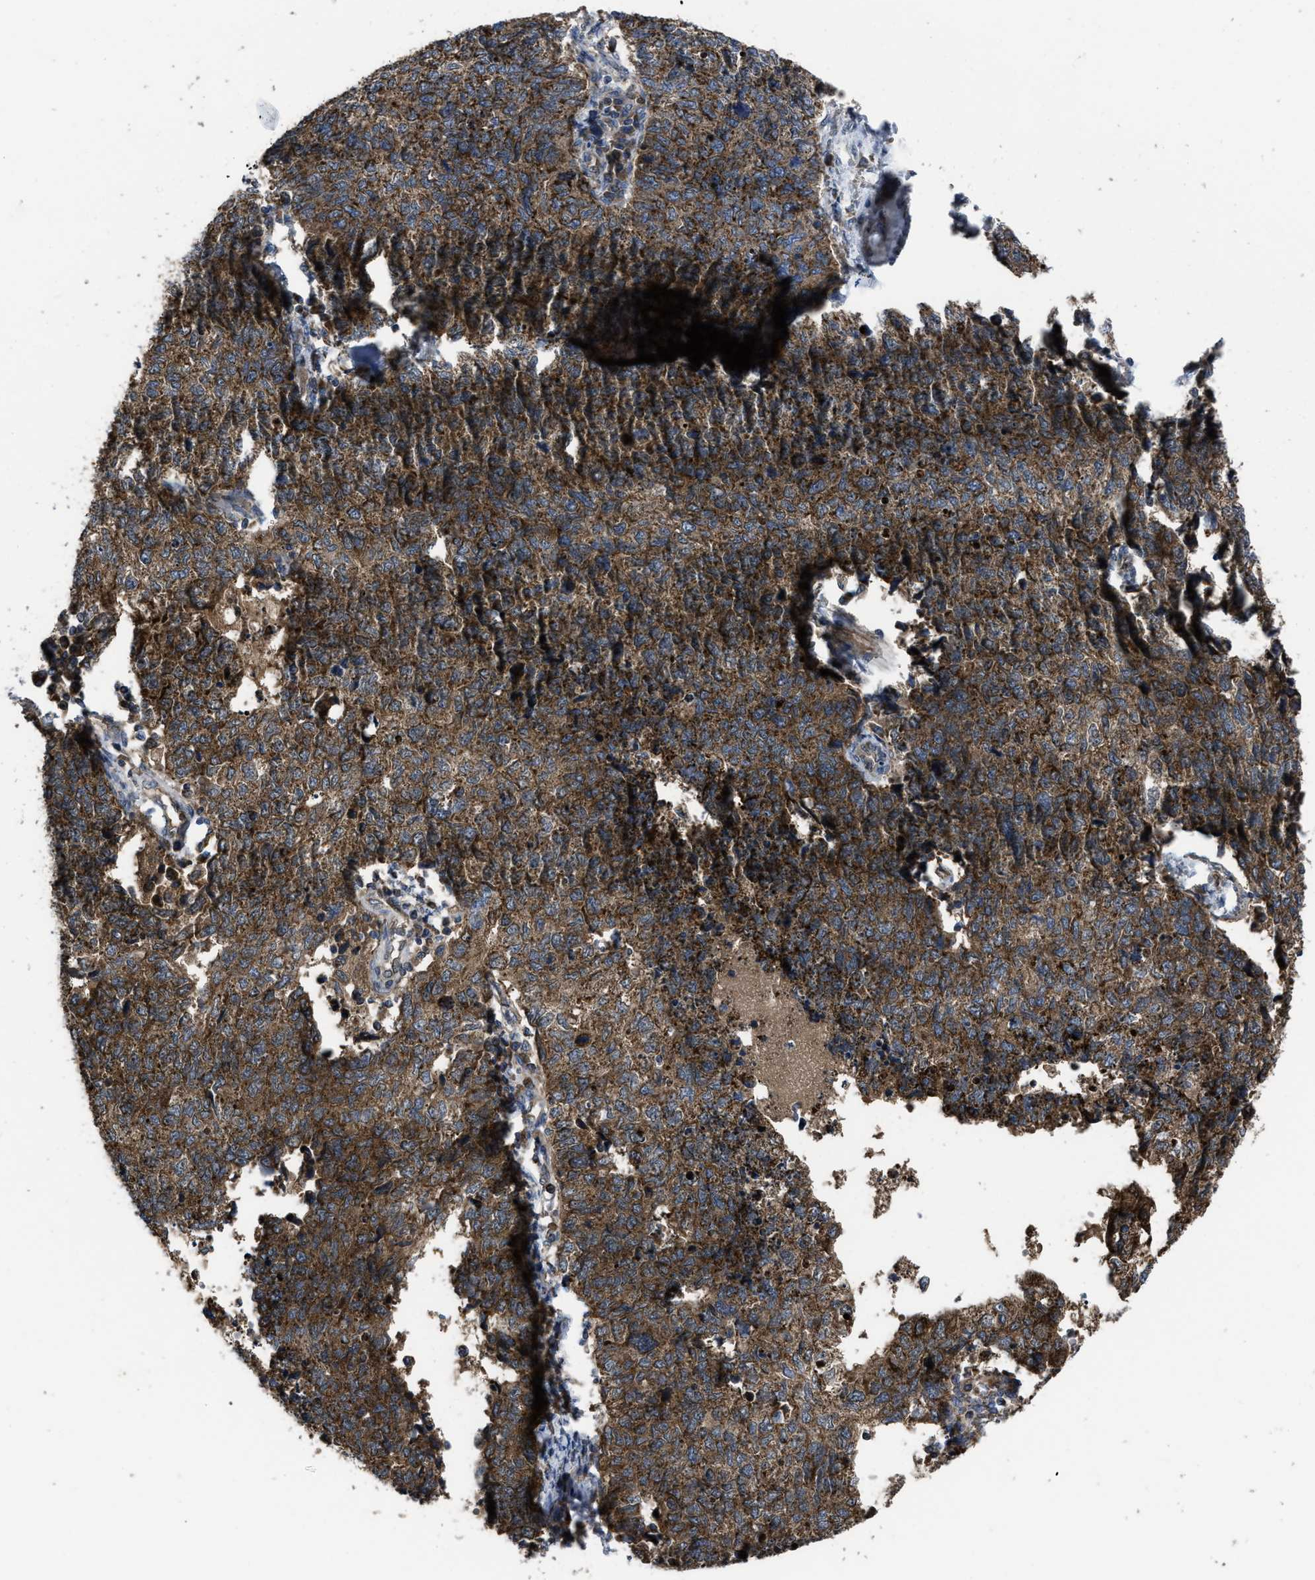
{"staining": {"intensity": "moderate", "quantity": ">75%", "location": "cytoplasmic/membranous"}, "tissue": "cervical cancer", "cell_type": "Tumor cells", "image_type": "cancer", "snomed": [{"axis": "morphology", "description": "Squamous cell carcinoma, NOS"}, {"axis": "topography", "description": "Cervix"}], "caption": "Tumor cells demonstrate moderate cytoplasmic/membranous positivity in approximately >75% of cells in cervical cancer.", "gene": "PASK", "patient": {"sex": "female", "age": 63}}